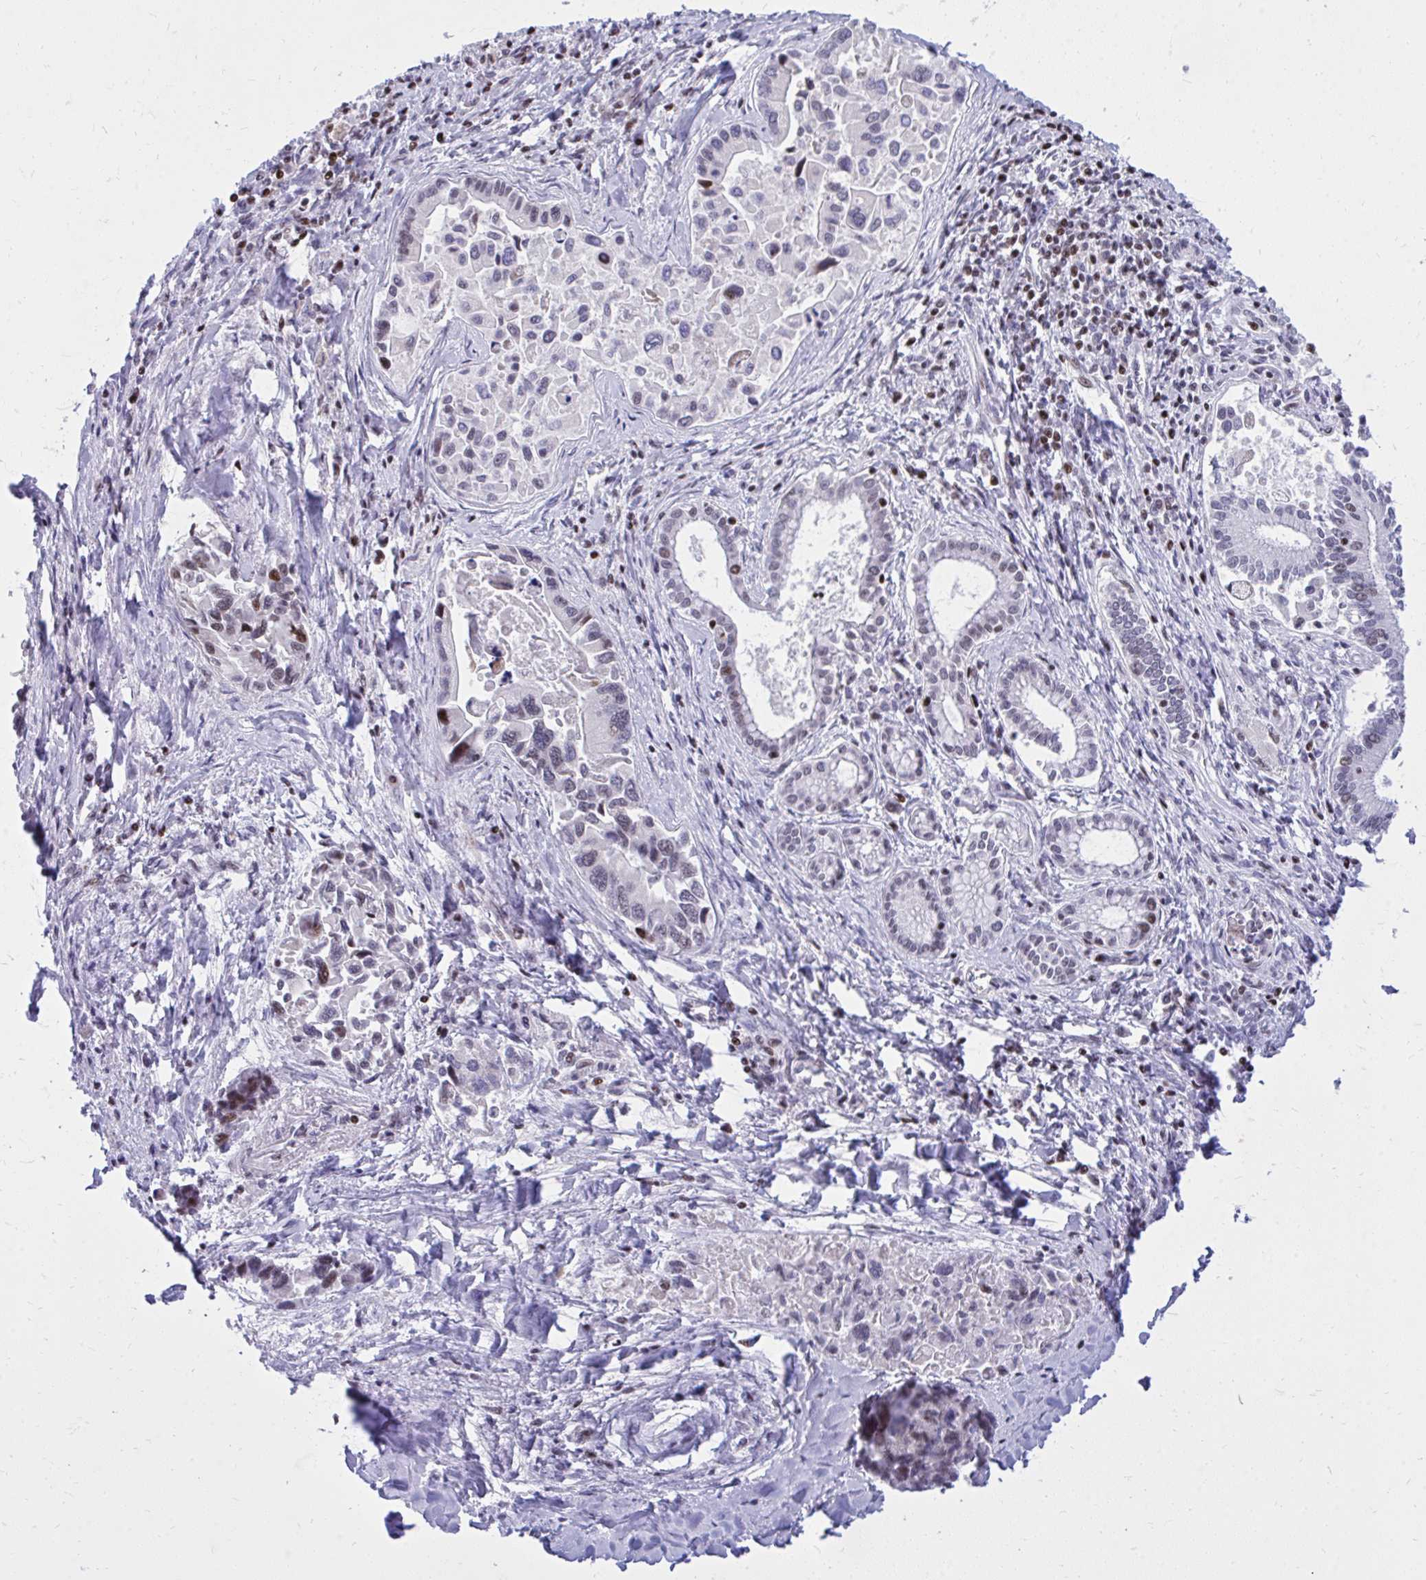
{"staining": {"intensity": "moderate", "quantity": "<25%", "location": "nuclear"}, "tissue": "liver cancer", "cell_type": "Tumor cells", "image_type": "cancer", "snomed": [{"axis": "morphology", "description": "Cholangiocarcinoma"}, {"axis": "topography", "description": "Liver"}], "caption": "Liver cancer stained with a brown dye shows moderate nuclear positive positivity in about <25% of tumor cells.", "gene": "C14orf39", "patient": {"sex": "male", "age": 66}}